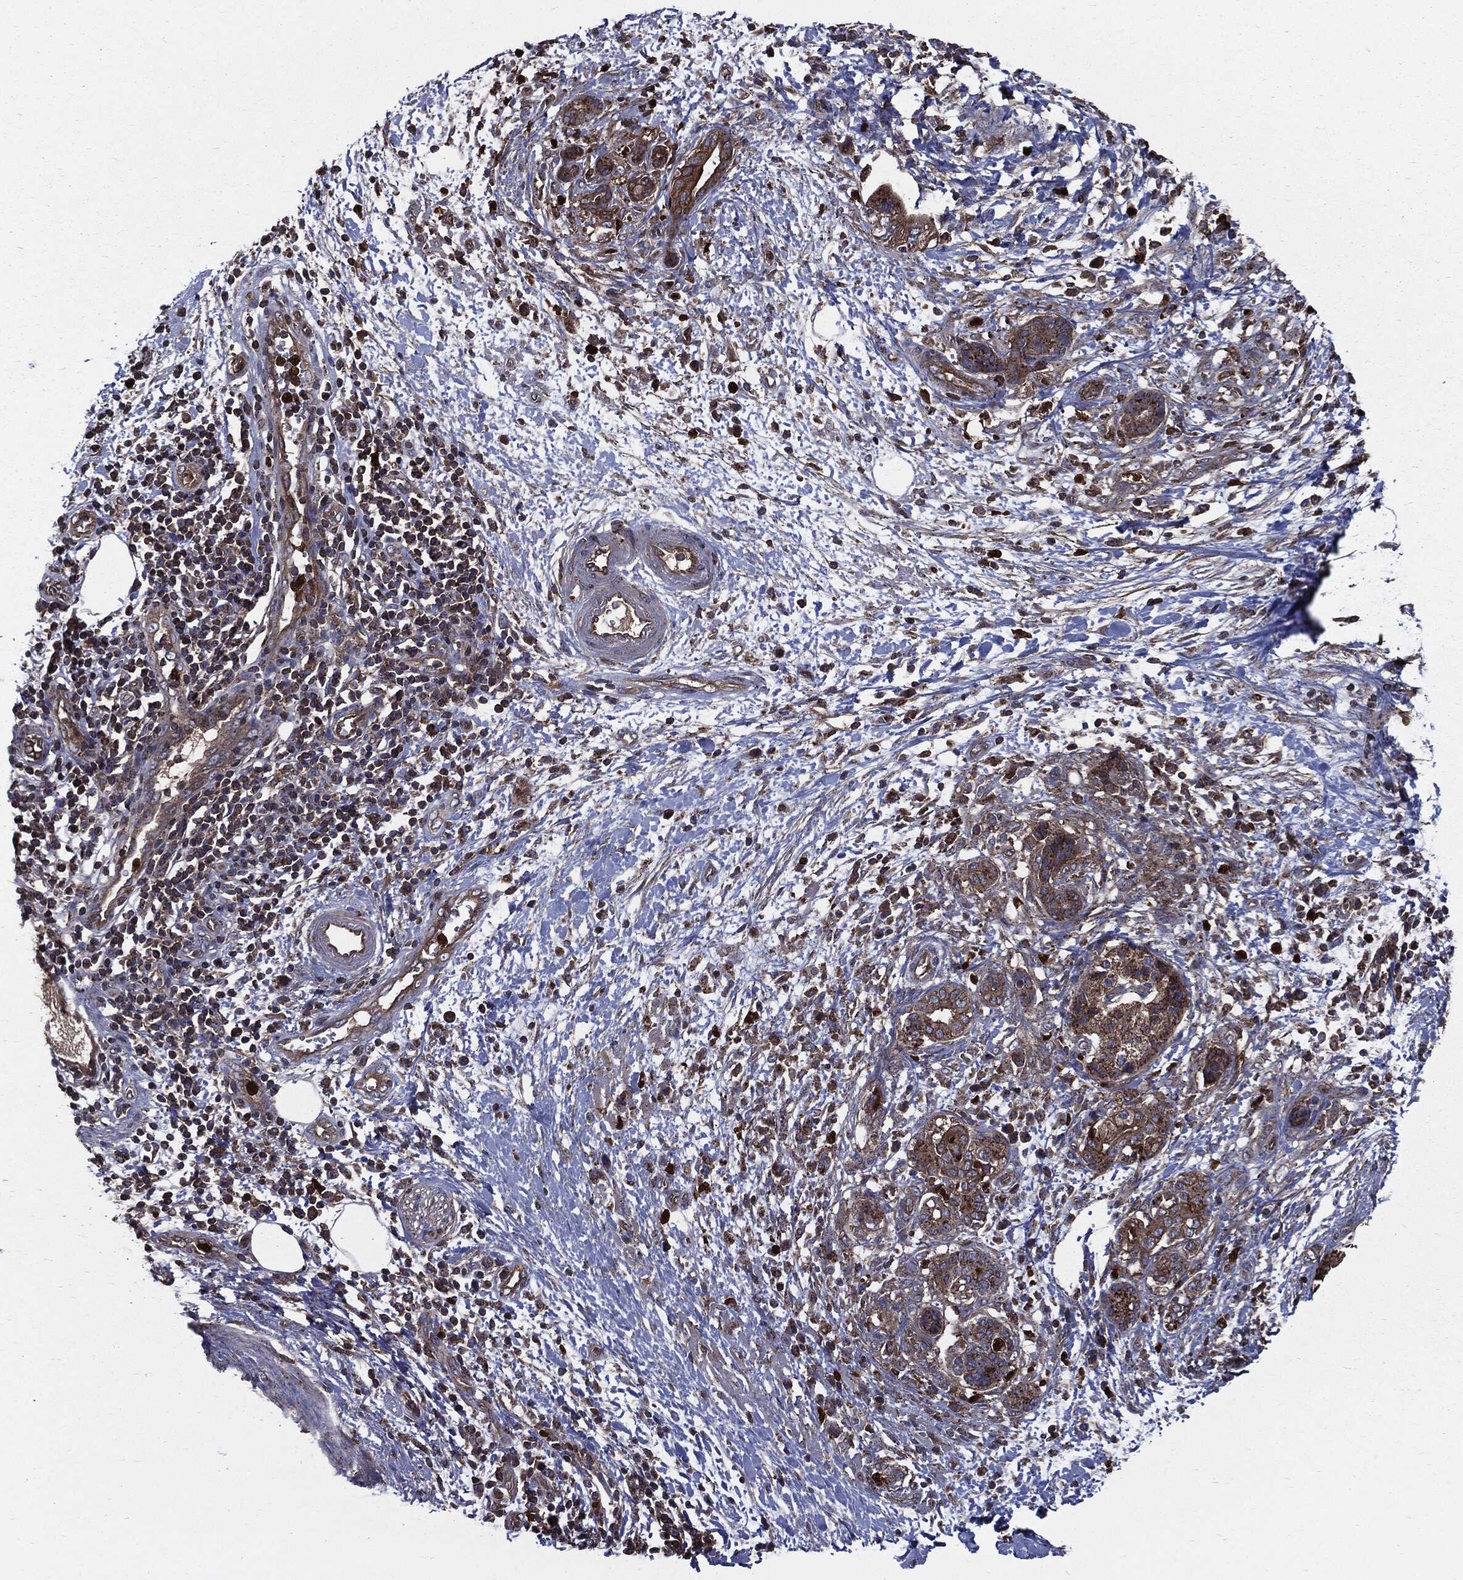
{"staining": {"intensity": "strong", "quantity": "25%-75%", "location": "cytoplasmic/membranous"}, "tissue": "pancreatic cancer", "cell_type": "Tumor cells", "image_type": "cancer", "snomed": [{"axis": "morphology", "description": "Adenocarcinoma, NOS"}, {"axis": "topography", "description": "Pancreas"}], "caption": "Pancreatic cancer (adenocarcinoma) was stained to show a protein in brown. There is high levels of strong cytoplasmic/membranous positivity in about 25%-75% of tumor cells. (DAB (3,3'-diaminobenzidine) = brown stain, brightfield microscopy at high magnification).", "gene": "PDCD6IP", "patient": {"sex": "female", "age": 73}}